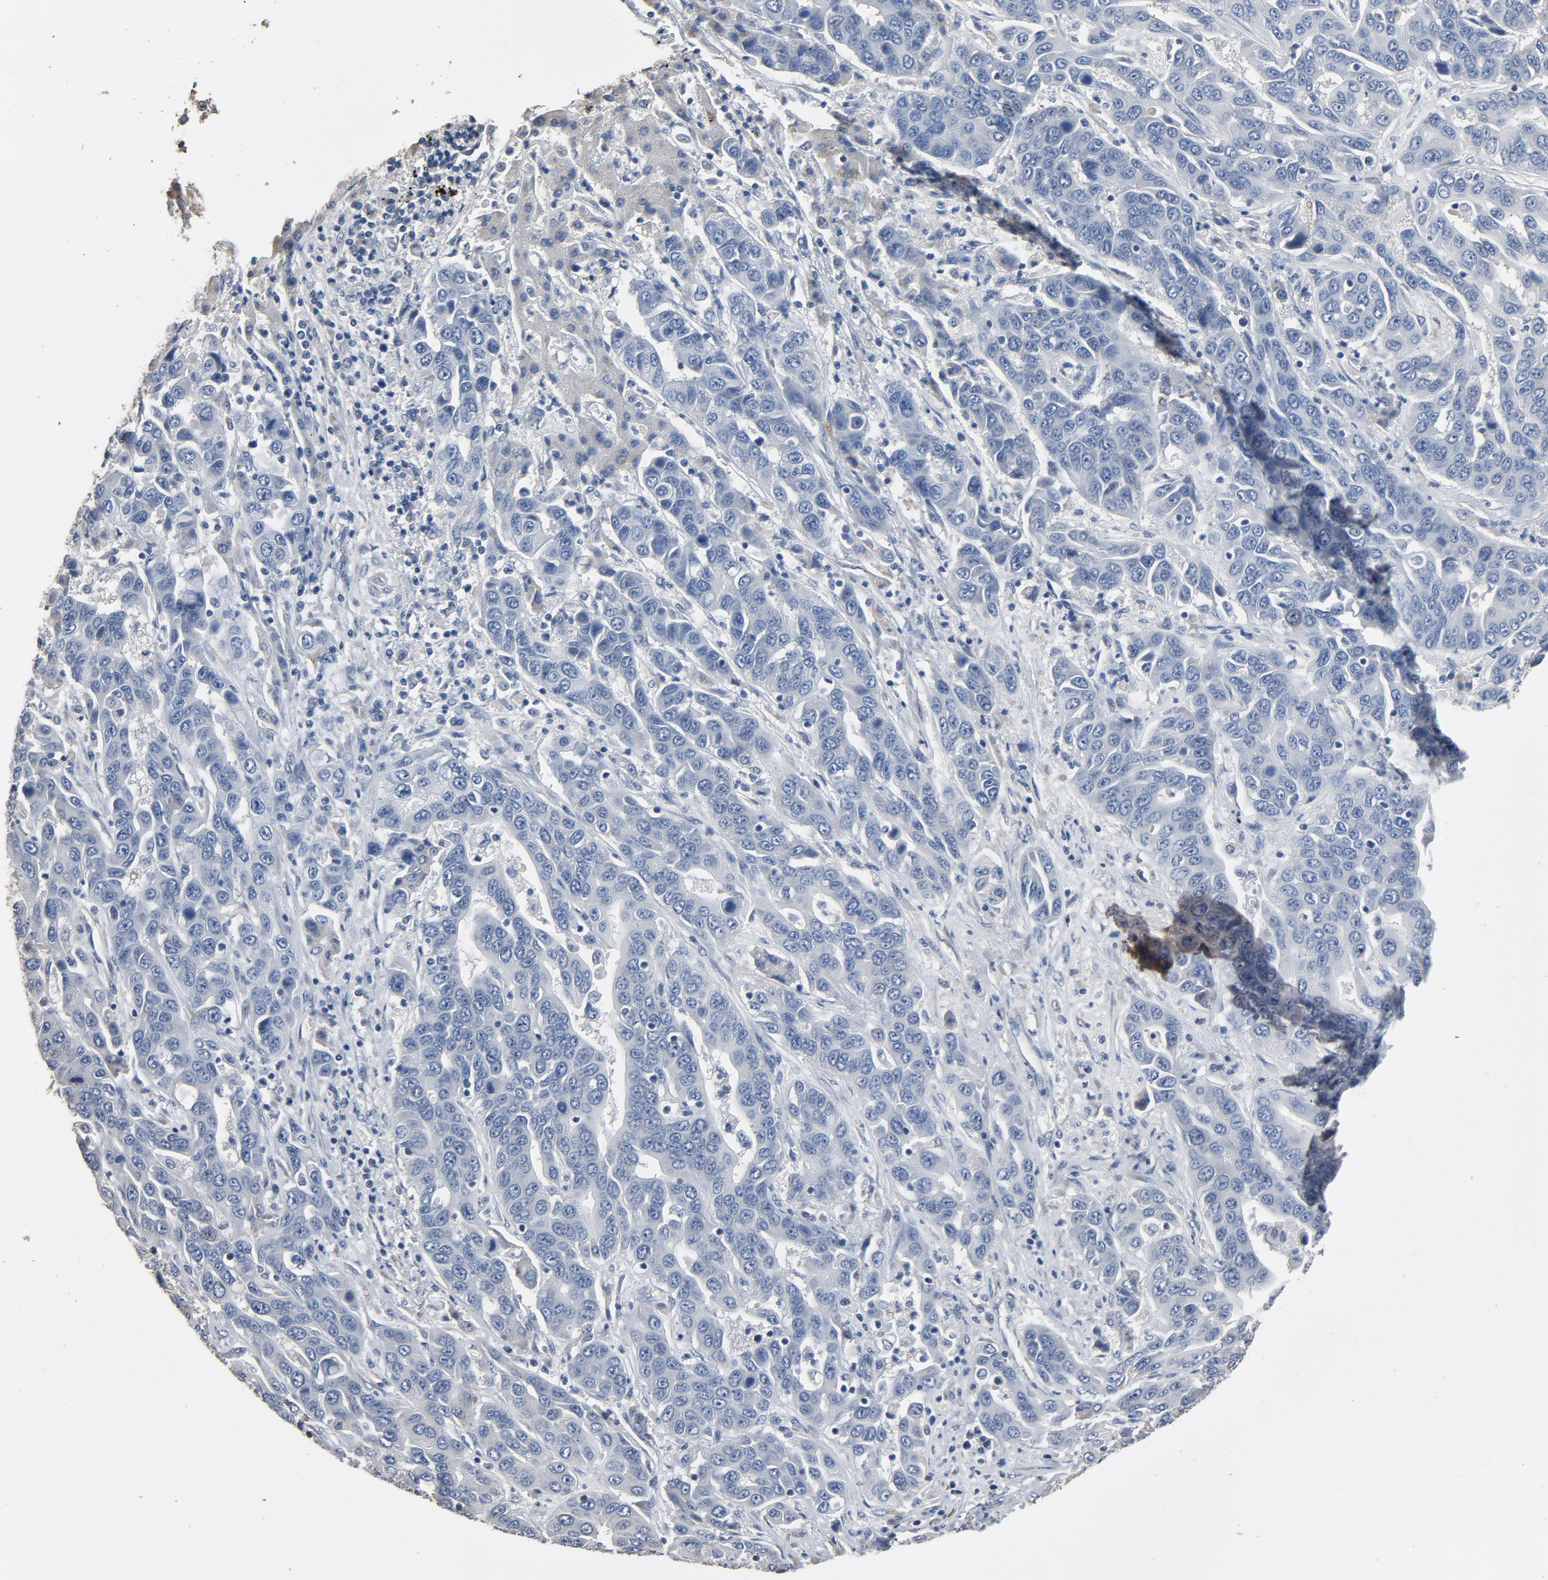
{"staining": {"intensity": "negative", "quantity": "none", "location": "none"}, "tissue": "liver cancer", "cell_type": "Tumor cells", "image_type": "cancer", "snomed": [{"axis": "morphology", "description": "Cholangiocarcinoma"}, {"axis": "topography", "description": "Liver"}], "caption": "High magnification brightfield microscopy of liver cancer stained with DAB (3,3'-diaminobenzidine) (brown) and counterstained with hematoxylin (blue): tumor cells show no significant staining.", "gene": "SOX6", "patient": {"sex": "female", "age": 52}}